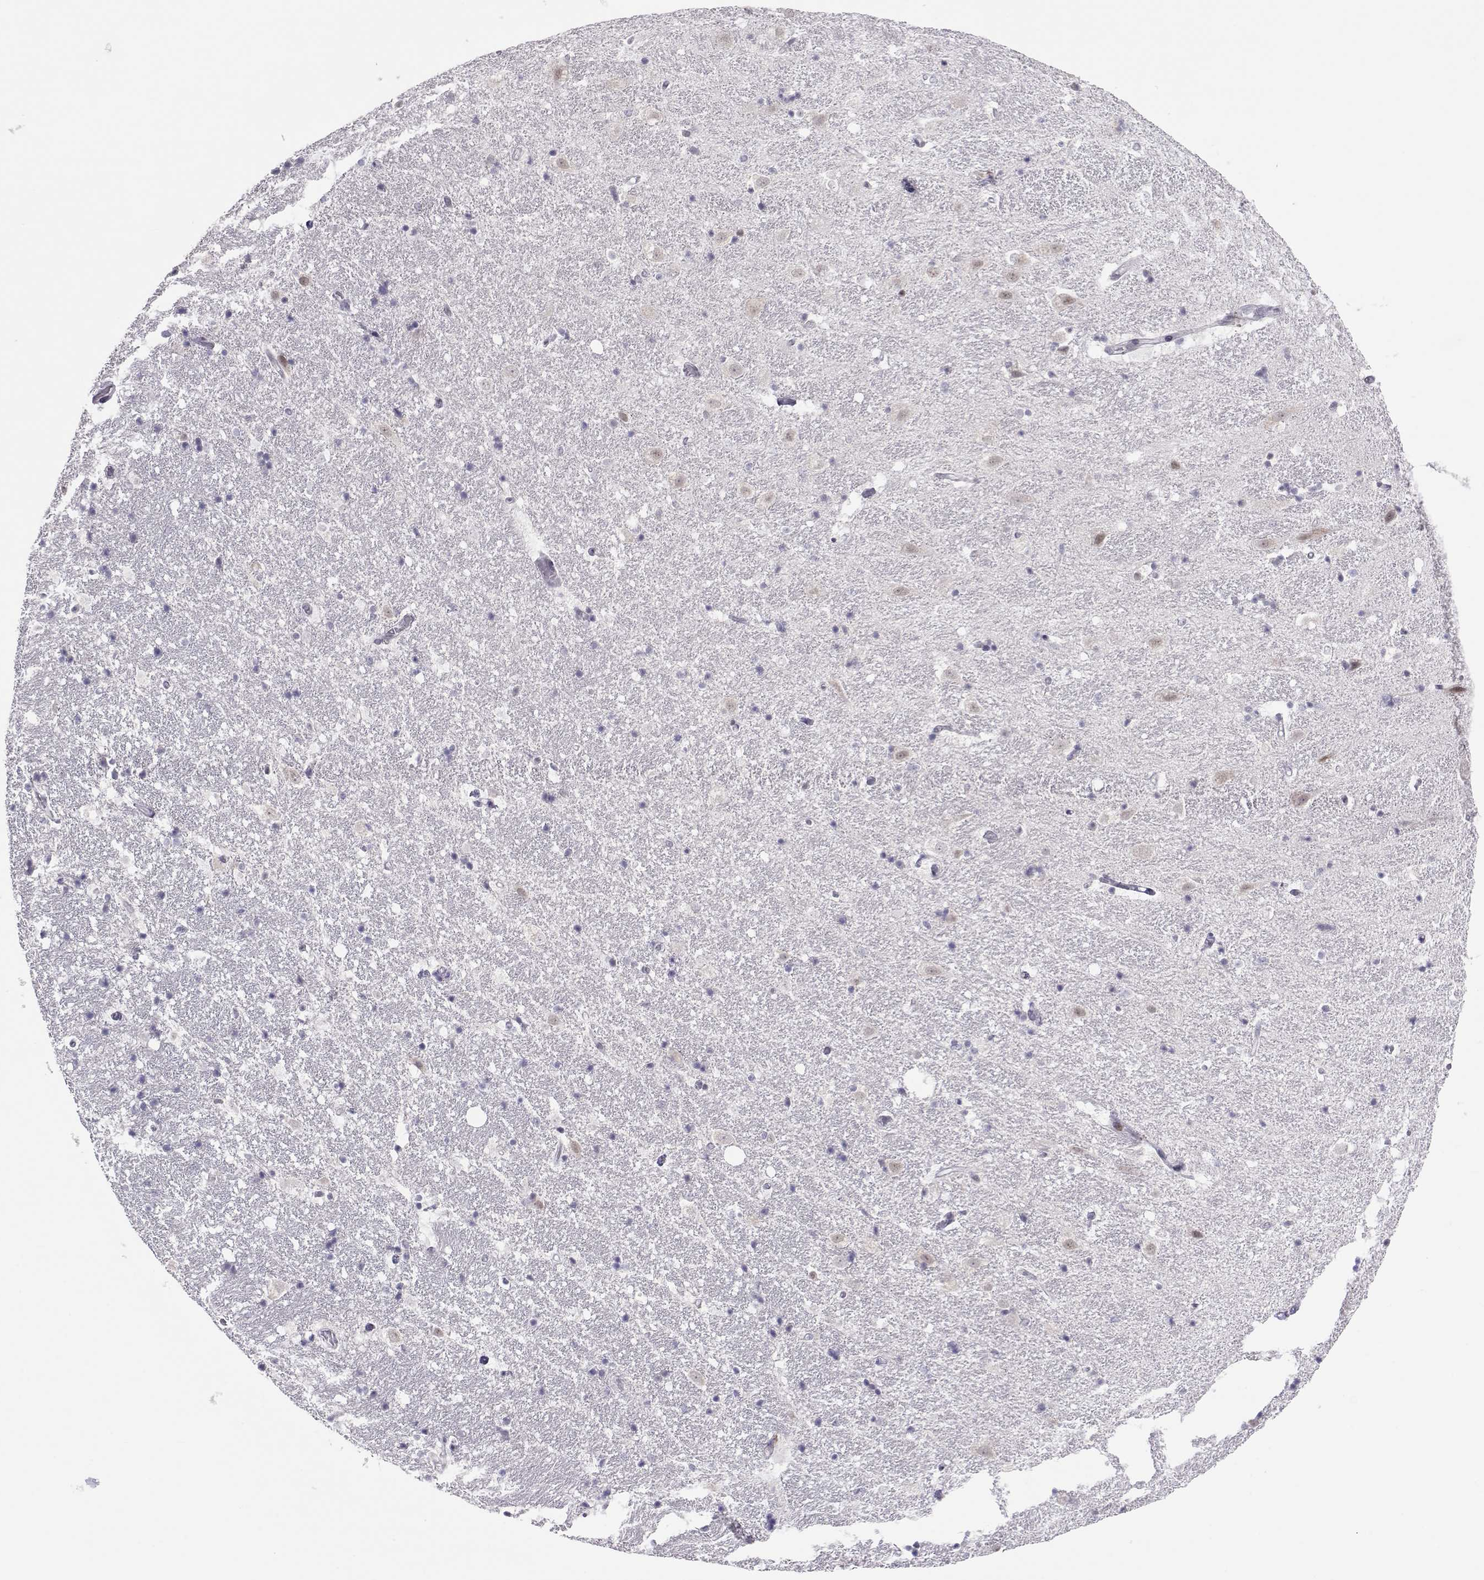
{"staining": {"intensity": "negative", "quantity": "none", "location": "none"}, "tissue": "hippocampus", "cell_type": "Glial cells", "image_type": "normal", "snomed": [{"axis": "morphology", "description": "Normal tissue, NOS"}, {"axis": "topography", "description": "Hippocampus"}], "caption": "High power microscopy photomicrograph of an immunohistochemistry (IHC) micrograph of benign hippocampus, revealing no significant positivity in glial cells.", "gene": "SIX6", "patient": {"sex": "male", "age": 49}}